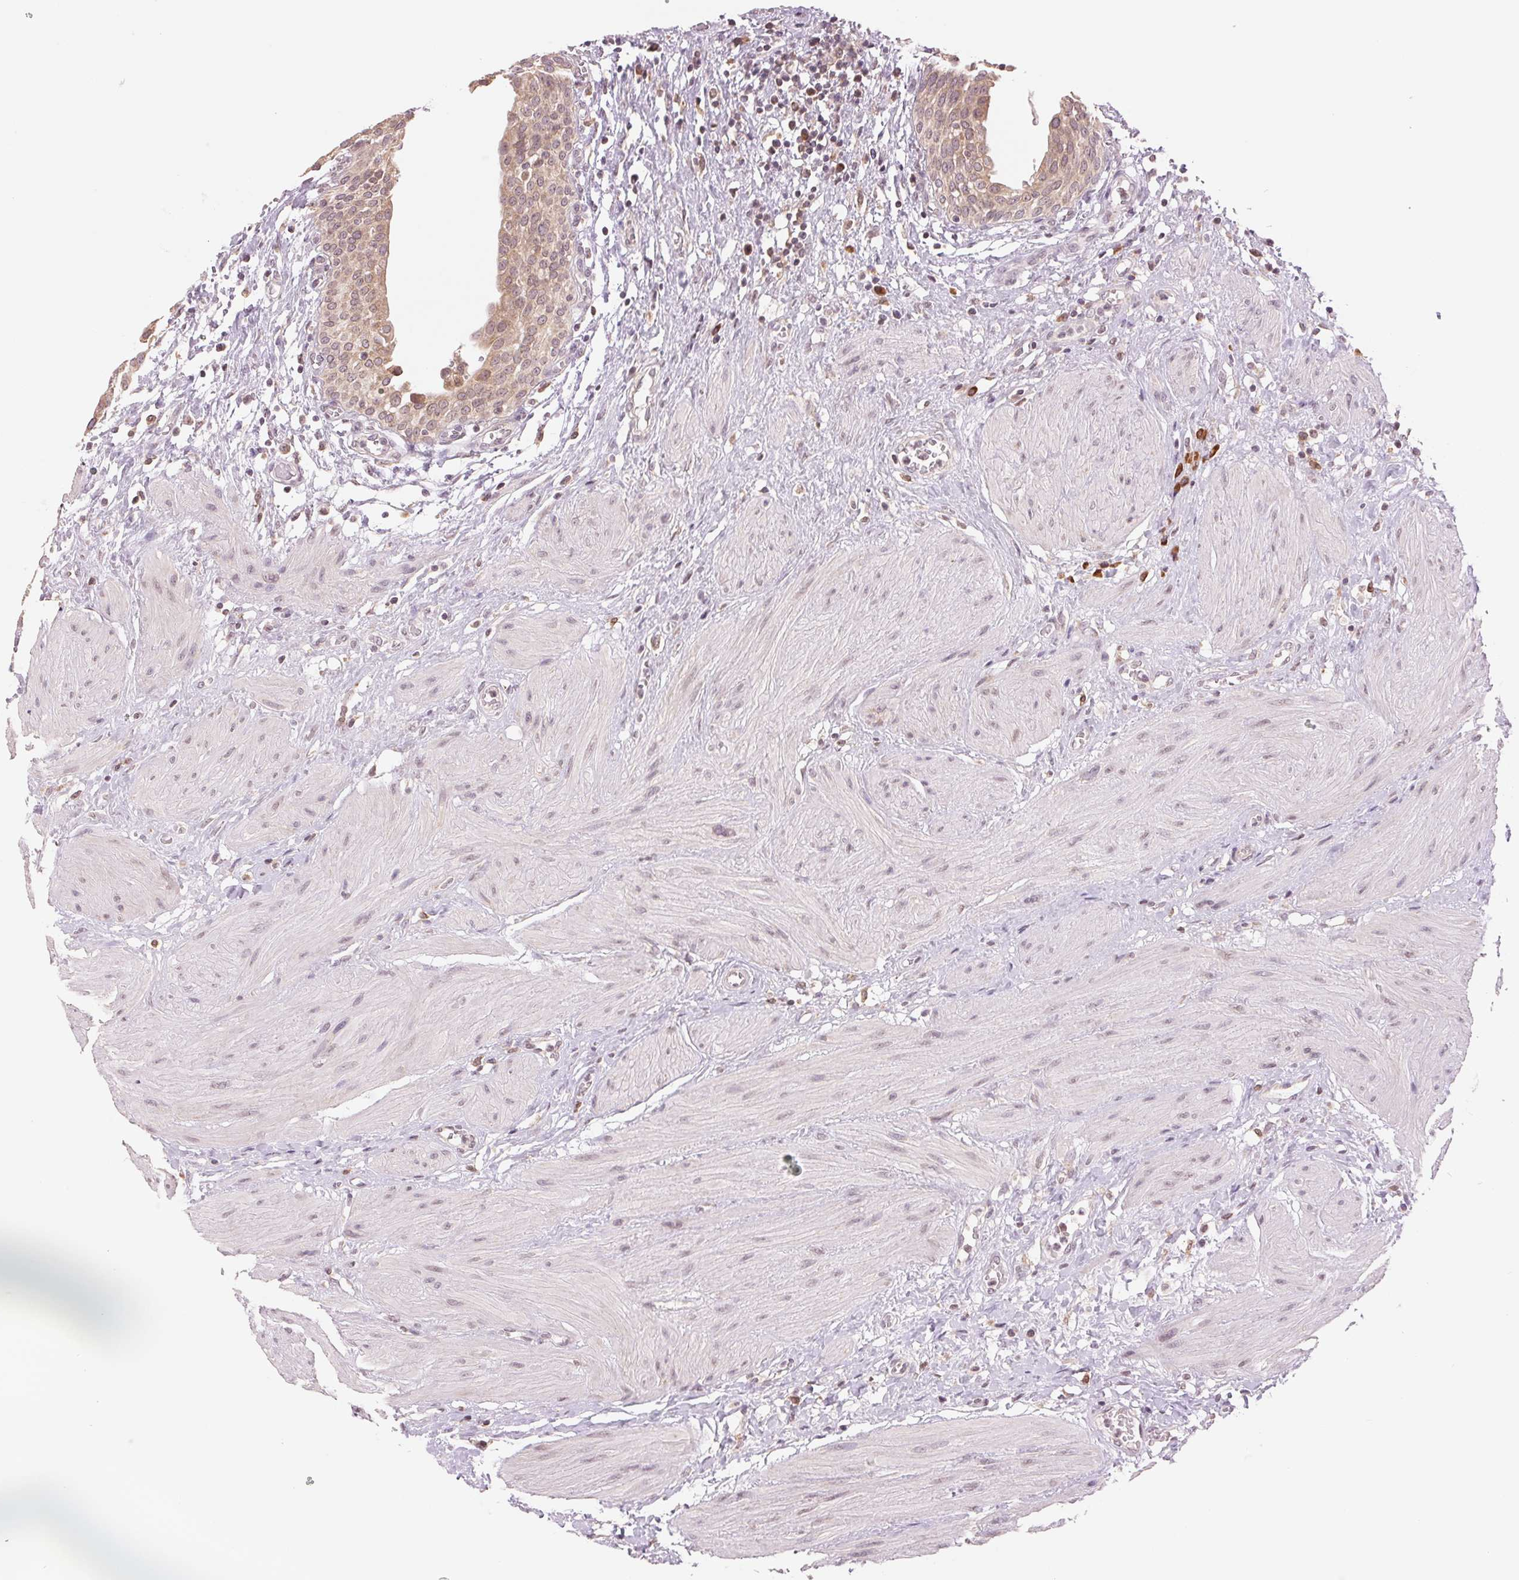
{"staining": {"intensity": "moderate", "quantity": ">75%", "location": "cytoplasmic/membranous"}, "tissue": "urinary bladder", "cell_type": "Urothelial cells", "image_type": "normal", "snomed": [{"axis": "morphology", "description": "Normal tissue, NOS"}, {"axis": "topography", "description": "Urinary bladder"}], "caption": "Human urinary bladder stained with a brown dye exhibits moderate cytoplasmic/membranous positive expression in approximately >75% of urothelial cells.", "gene": "TECR", "patient": {"sex": "male", "age": 55}}